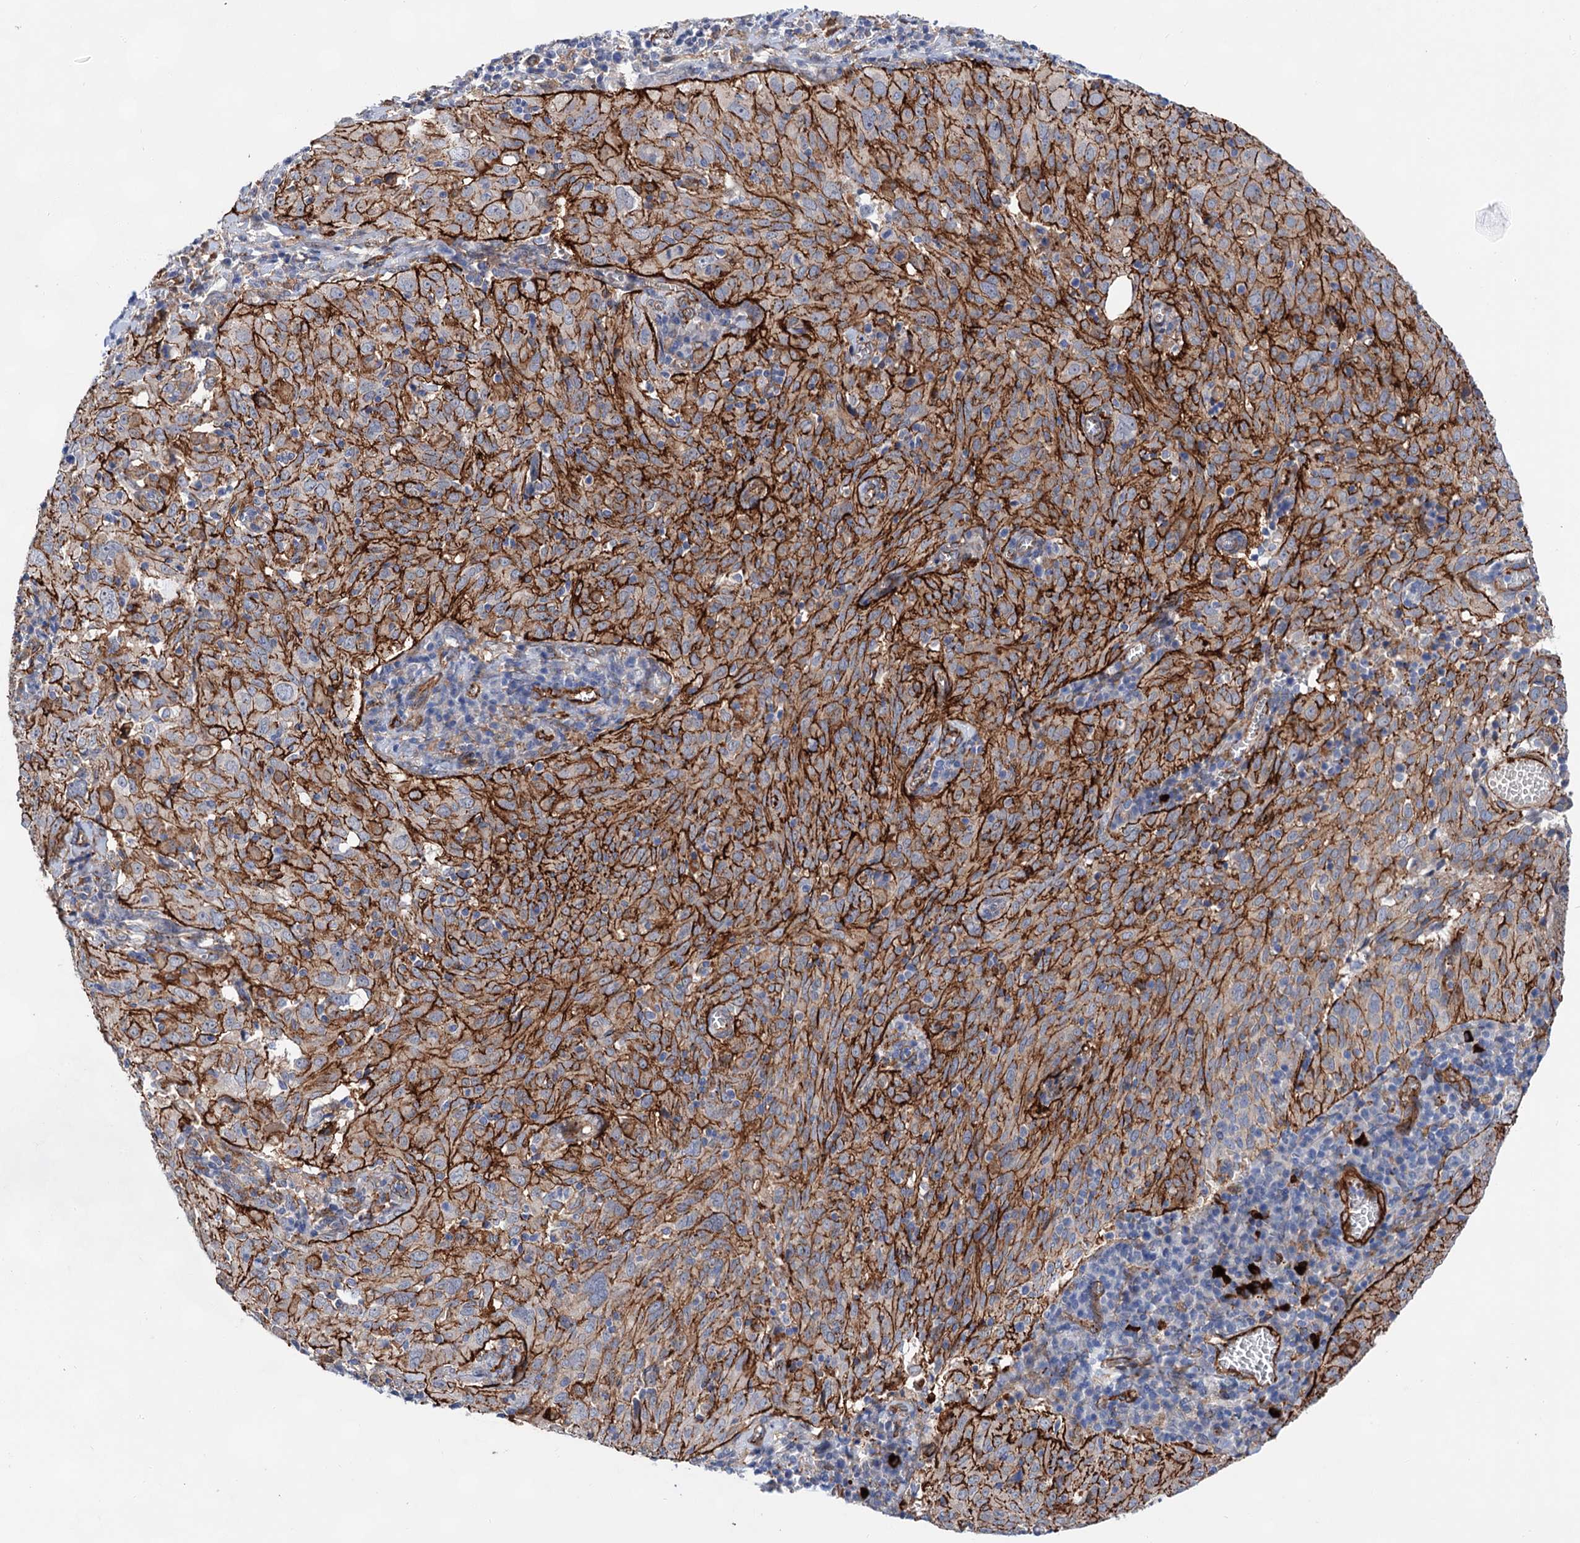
{"staining": {"intensity": "strong", "quantity": ">75%", "location": "cytoplasmic/membranous"}, "tissue": "cervical cancer", "cell_type": "Tumor cells", "image_type": "cancer", "snomed": [{"axis": "morphology", "description": "Squamous cell carcinoma, NOS"}, {"axis": "topography", "description": "Cervix"}], "caption": "Immunohistochemistry (IHC) micrograph of squamous cell carcinoma (cervical) stained for a protein (brown), which displays high levels of strong cytoplasmic/membranous positivity in approximately >75% of tumor cells.", "gene": "TMTC3", "patient": {"sex": "female", "age": 31}}